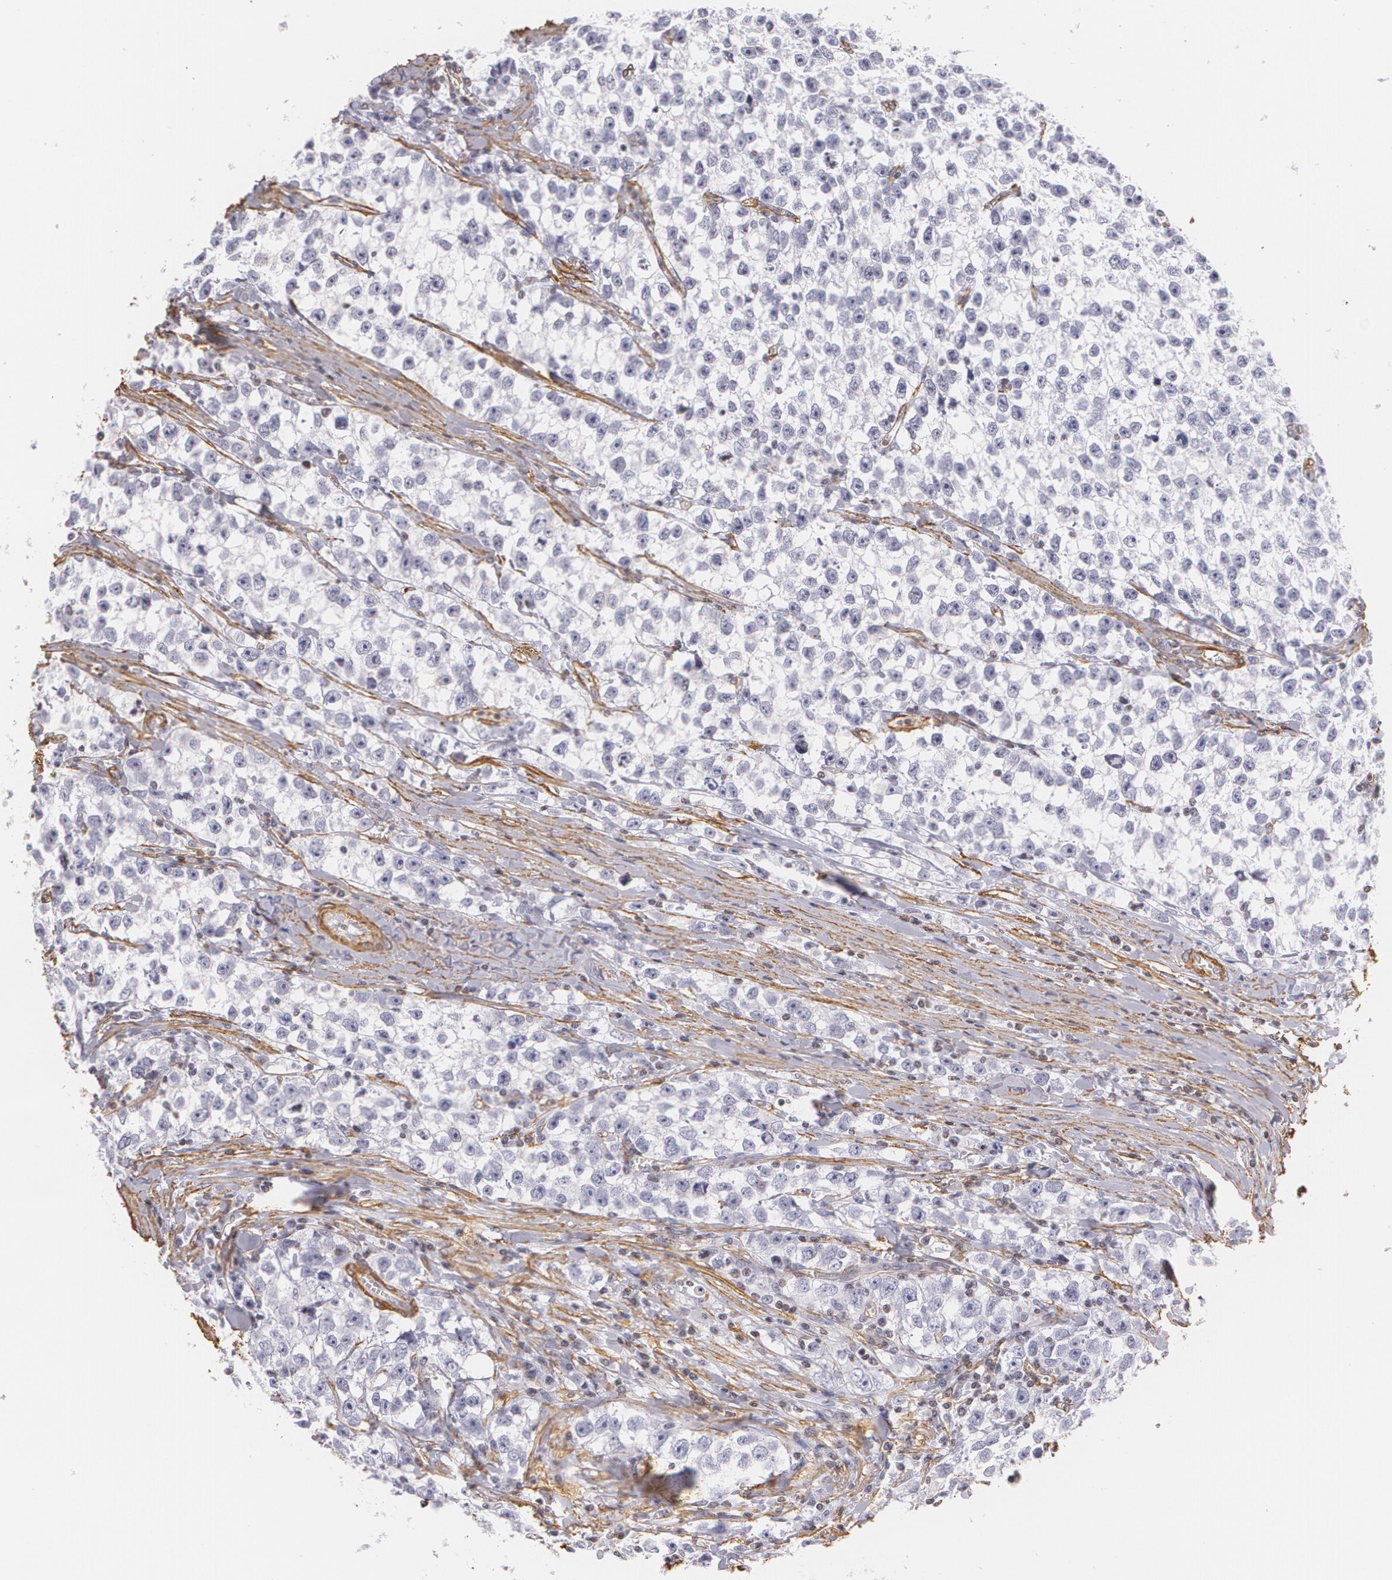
{"staining": {"intensity": "negative", "quantity": "none", "location": "none"}, "tissue": "testis cancer", "cell_type": "Tumor cells", "image_type": "cancer", "snomed": [{"axis": "morphology", "description": "Seminoma, NOS"}, {"axis": "morphology", "description": "Carcinoma, Embryonal, NOS"}, {"axis": "topography", "description": "Testis"}], "caption": "Micrograph shows no protein staining in tumor cells of embryonal carcinoma (testis) tissue. The staining was performed using DAB to visualize the protein expression in brown, while the nuclei were stained in blue with hematoxylin (Magnification: 20x).", "gene": "VAMP1", "patient": {"sex": "male", "age": 30}}